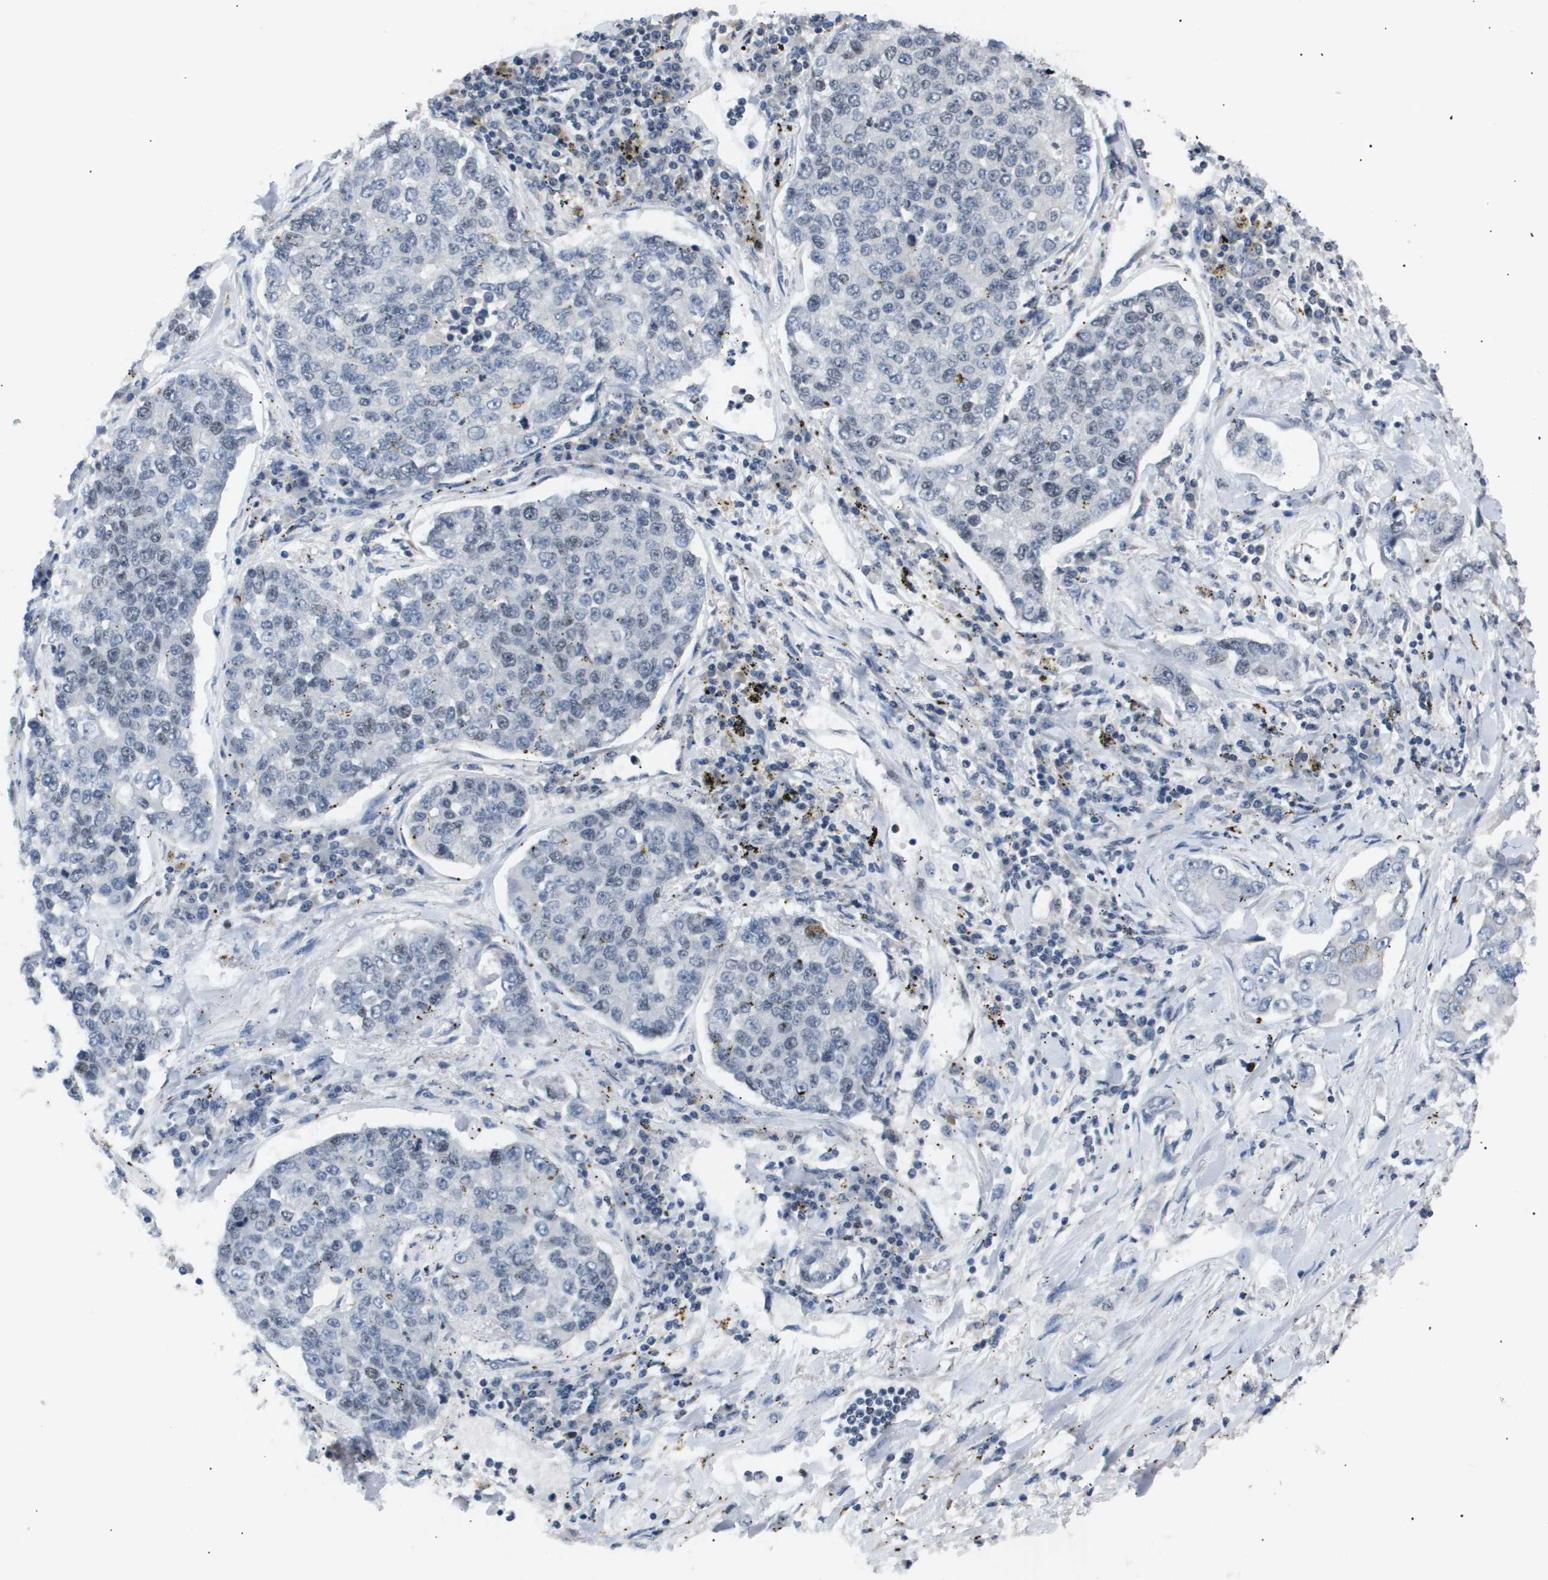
{"staining": {"intensity": "negative", "quantity": "none", "location": "none"}, "tissue": "lung cancer", "cell_type": "Tumor cells", "image_type": "cancer", "snomed": [{"axis": "morphology", "description": "Adenocarcinoma, NOS"}, {"axis": "topography", "description": "Lung"}], "caption": "Immunohistochemistry (IHC) of human adenocarcinoma (lung) reveals no staining in tumor cells. (DAB immunohistochemistry (IHC), high magnification).", "gene": "ANAPC2", "patient": {"sex": "male", "age": 49}}